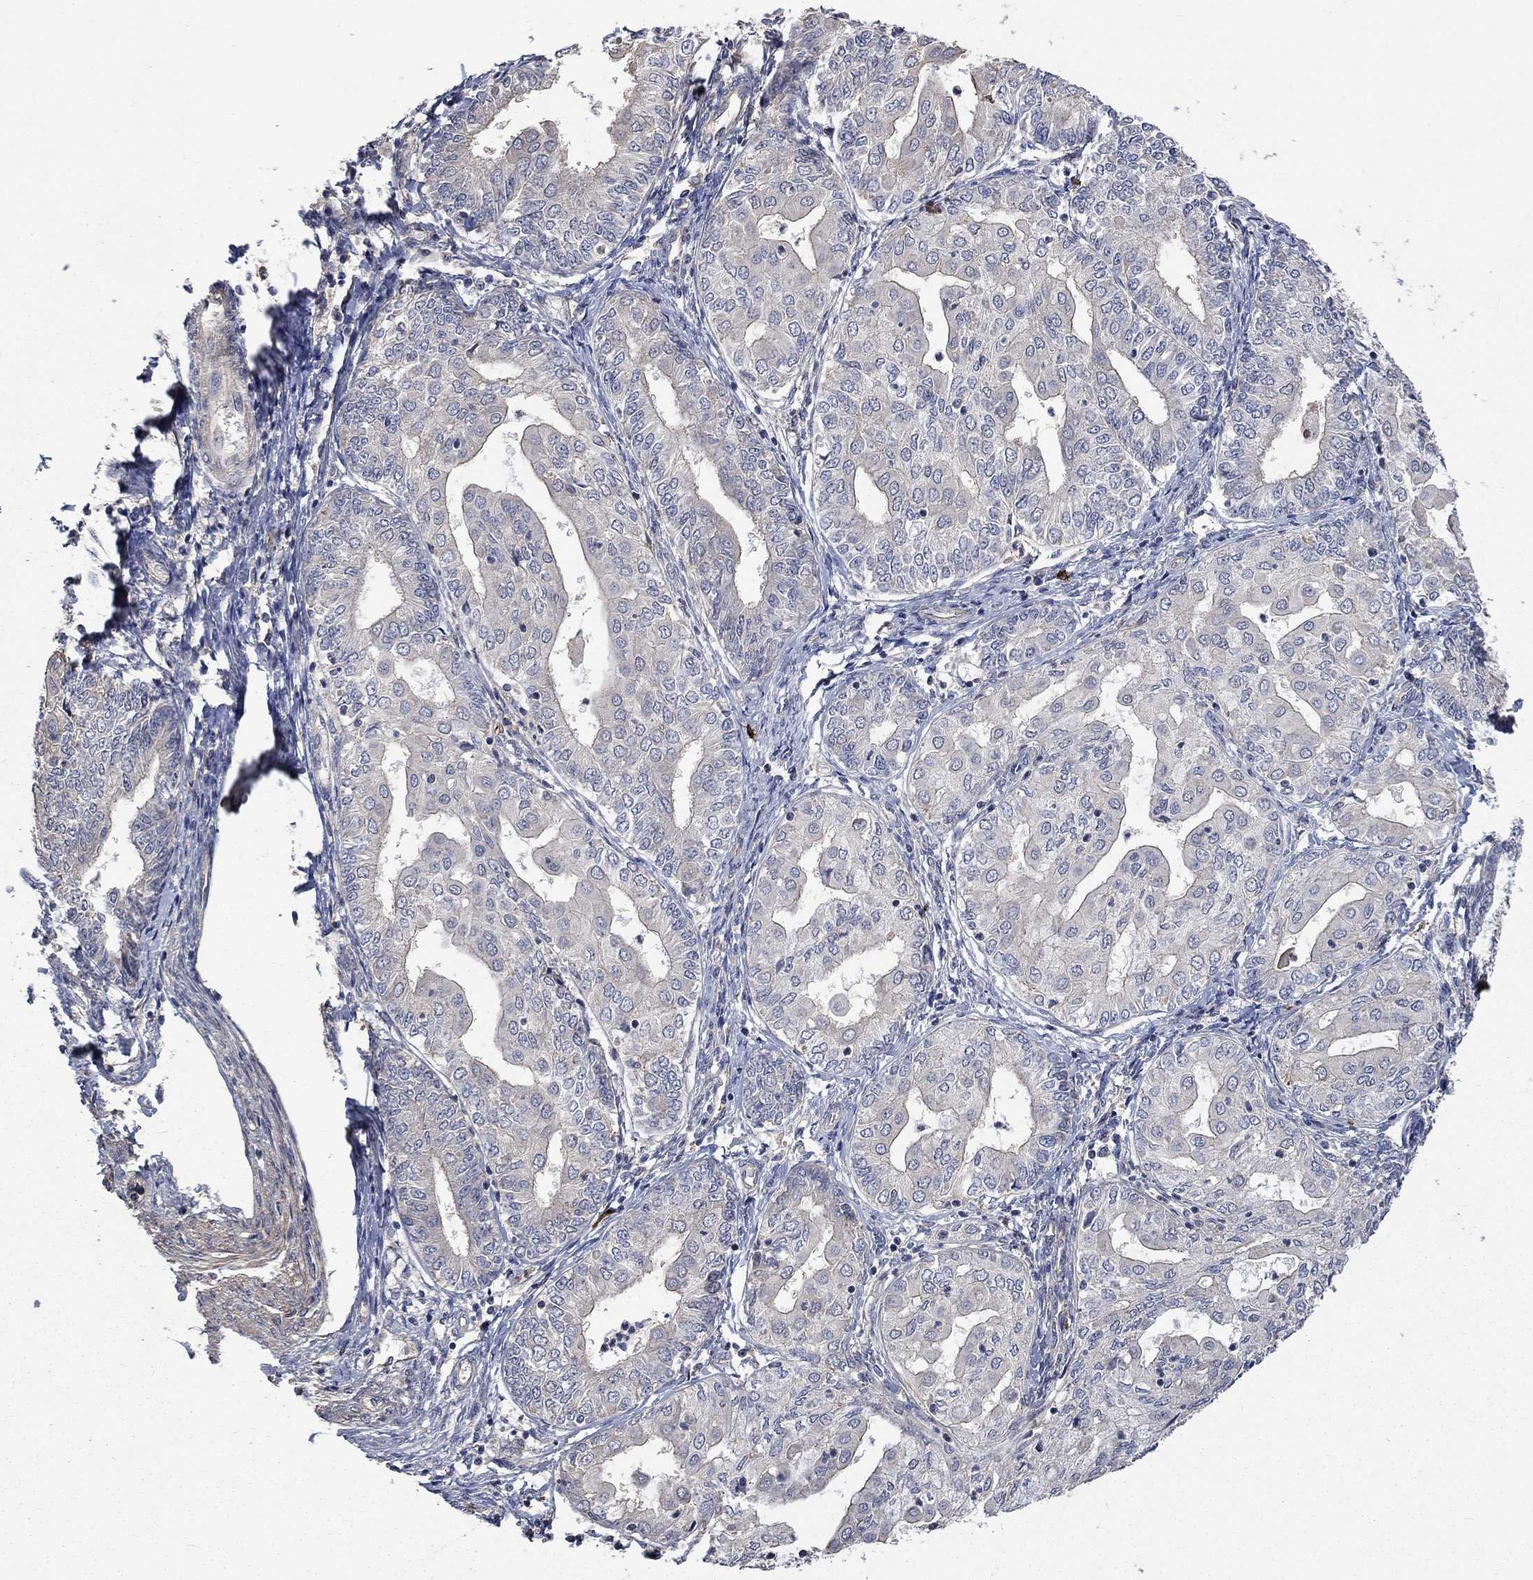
{"staining": {"intensity": "negative", "quantity": "none", "location": "none"}, "tissue": "endometrial cancer", "cell_type": "Tumor cells", "image_type": "cancer", "snomed": [{"axis": "morphology", "description": "Adenocarcinoma, NOS"}, {"axis": "topography", "description": "Endometrium"}], "caption": "Immunohistochemistry of endometrial cancer (adenocarcinoma) displays no expression in tumor cells.", "gene": "VCAN", "patient": {"sex": "female", "age": 68}}